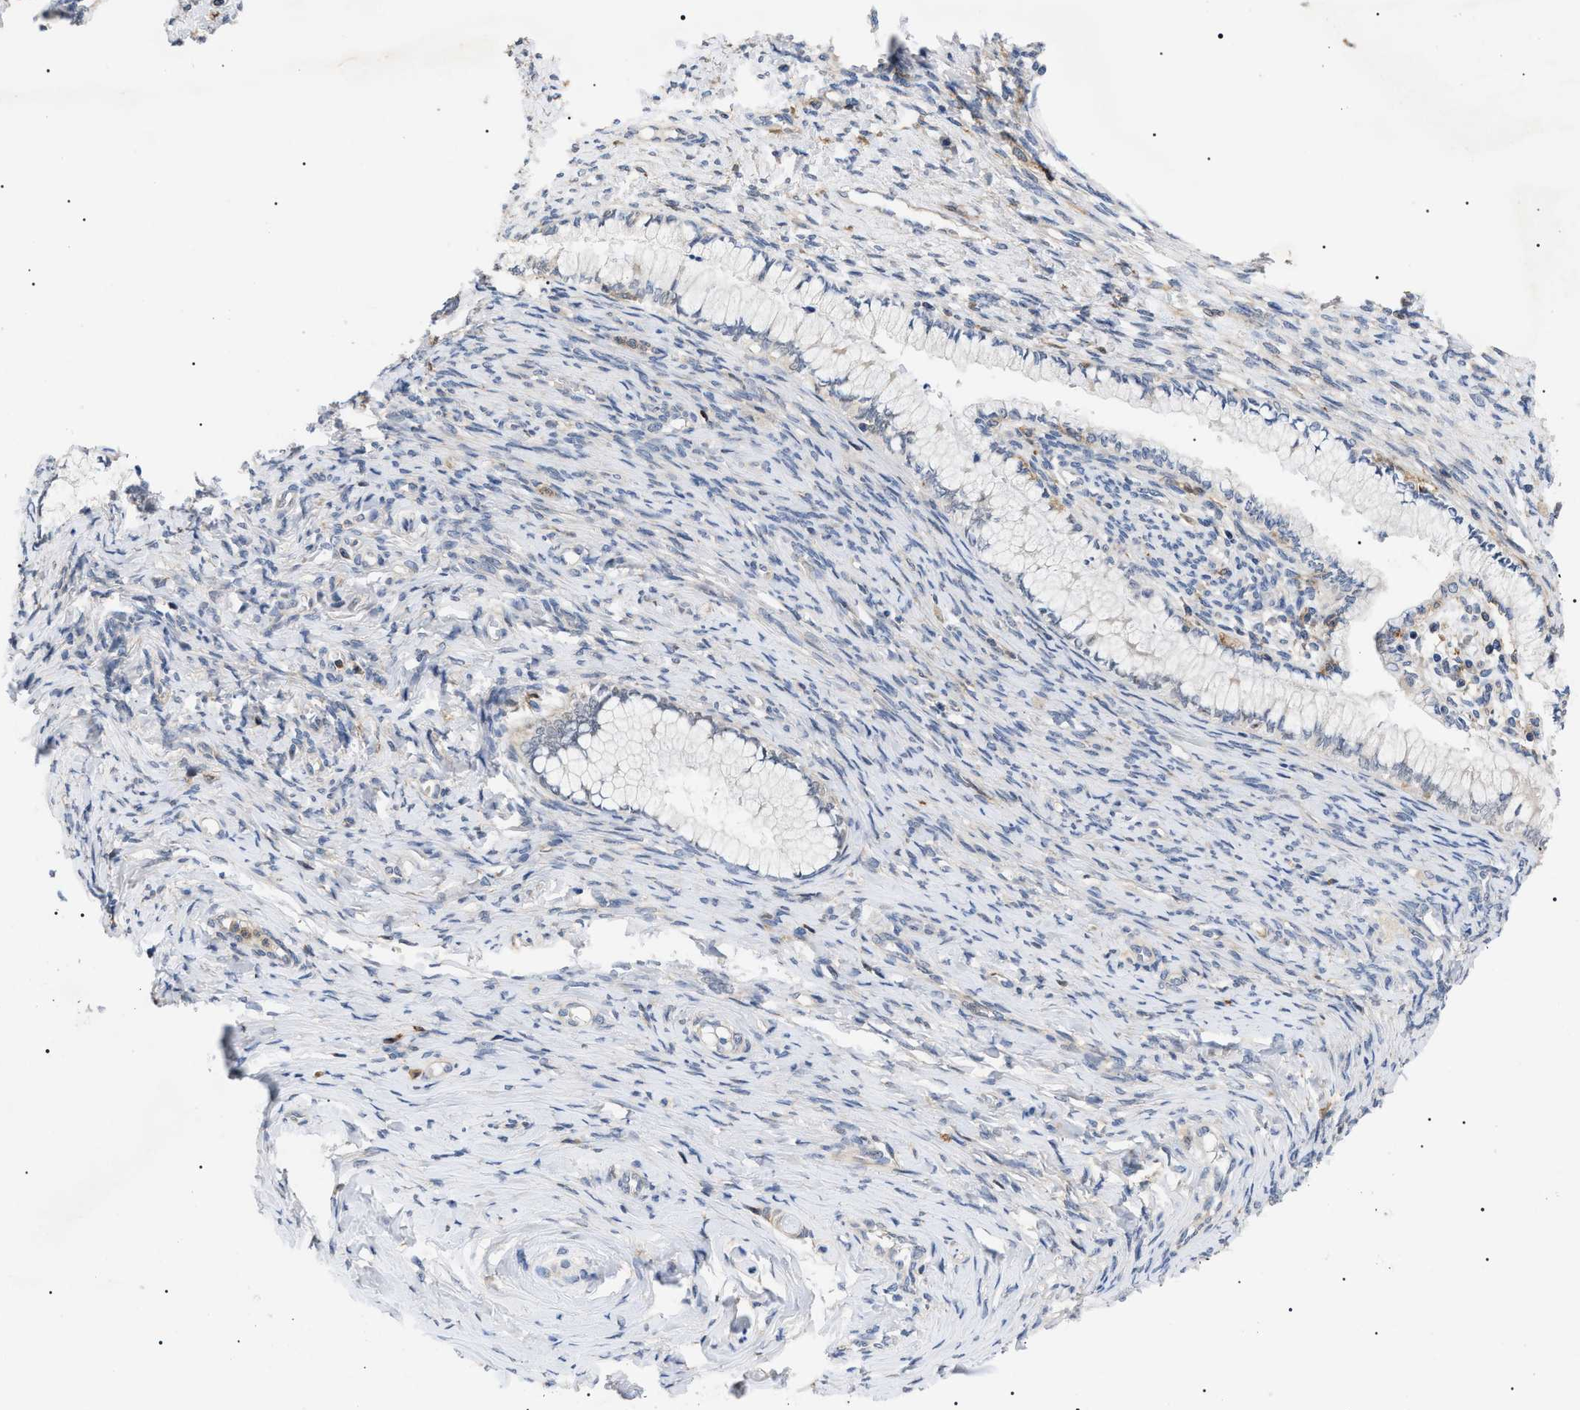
{"staining": {"intensity": "negative", "quantity": "none", "location": "none"}, "tissue": "cervical cancer", "cell_type": "Tumor cells", "image_type": "cancer", "snomed": [{"axis": "morphology", "description": "Squamous cell carcinoma, NOS"}, {"axis": "topography", "description": "Cervix"}], "caption": "The immunohistochemistry (IHC) photomicrograph has no significant positivity in tumor cells of cervical squamous cell carcinoma tissue.", "gene": "CD300A", "patient": {"sex": "female", "age": 63}}